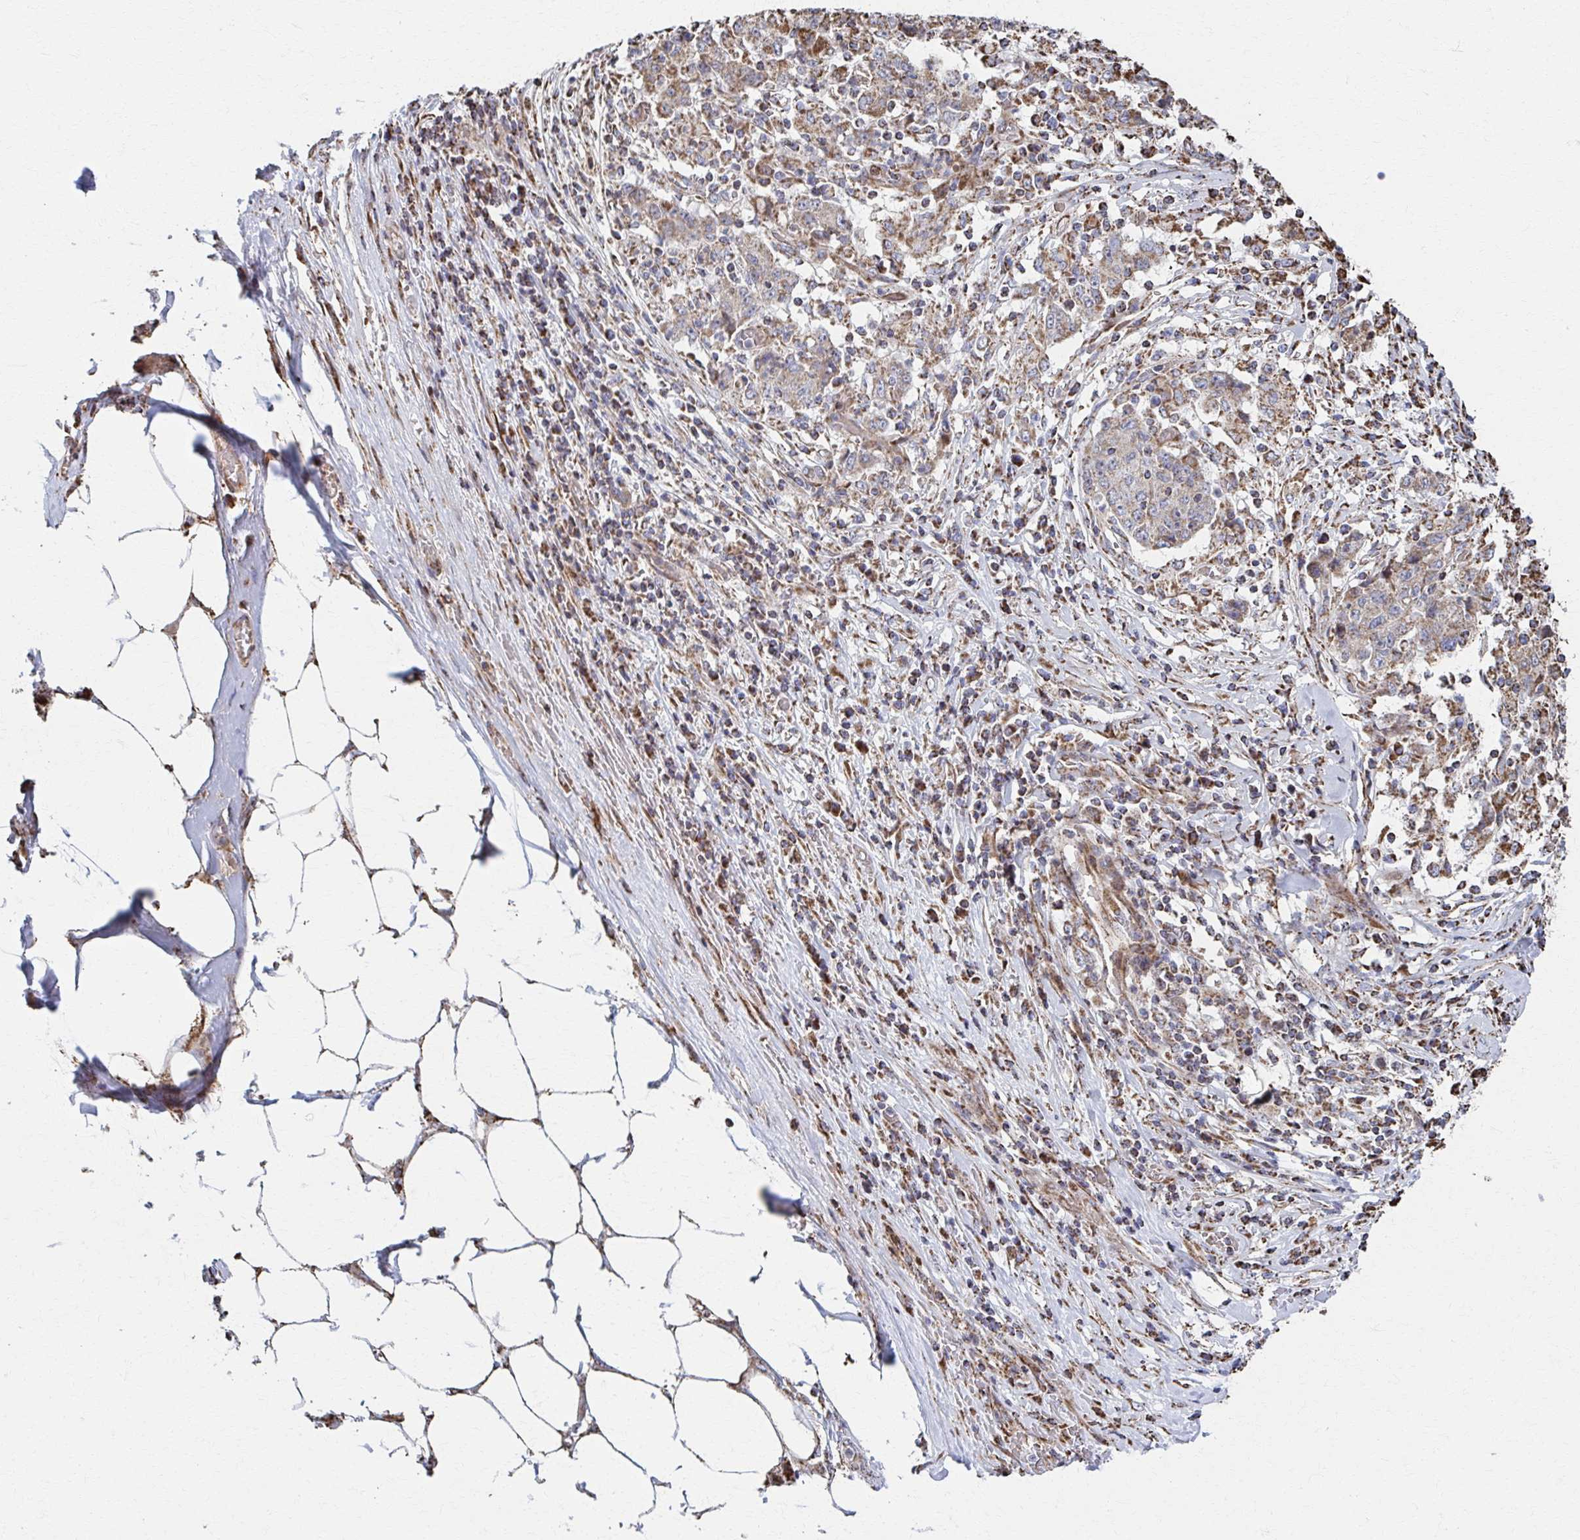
{"staining": {"intensity": "weak", "quantity": ">75%", "location": "cytoplasmic/membranous"}, "tissue": "stomach cancer", "cell_type": "Tumor cells", "image_type": "cancer", "snomed": [{"axis": "morphology", "description": "Adenocarcinoma, NOS"}, {"axis": "topography", "description": "Stomach"}], "caption": "High-power microscopy captured an immunohistochemistry (IHC) image of stomach adenocarcinoma, revealing weak cytoplasmic/membranous staining in approximately >75% of tumor cells. Using DAB (brown) and hematoxylin (blue) stains, captured at high magnification using brightfield microscopy.", "gene": "SAT1", "patient": {"sex": "male", "age": 59}}